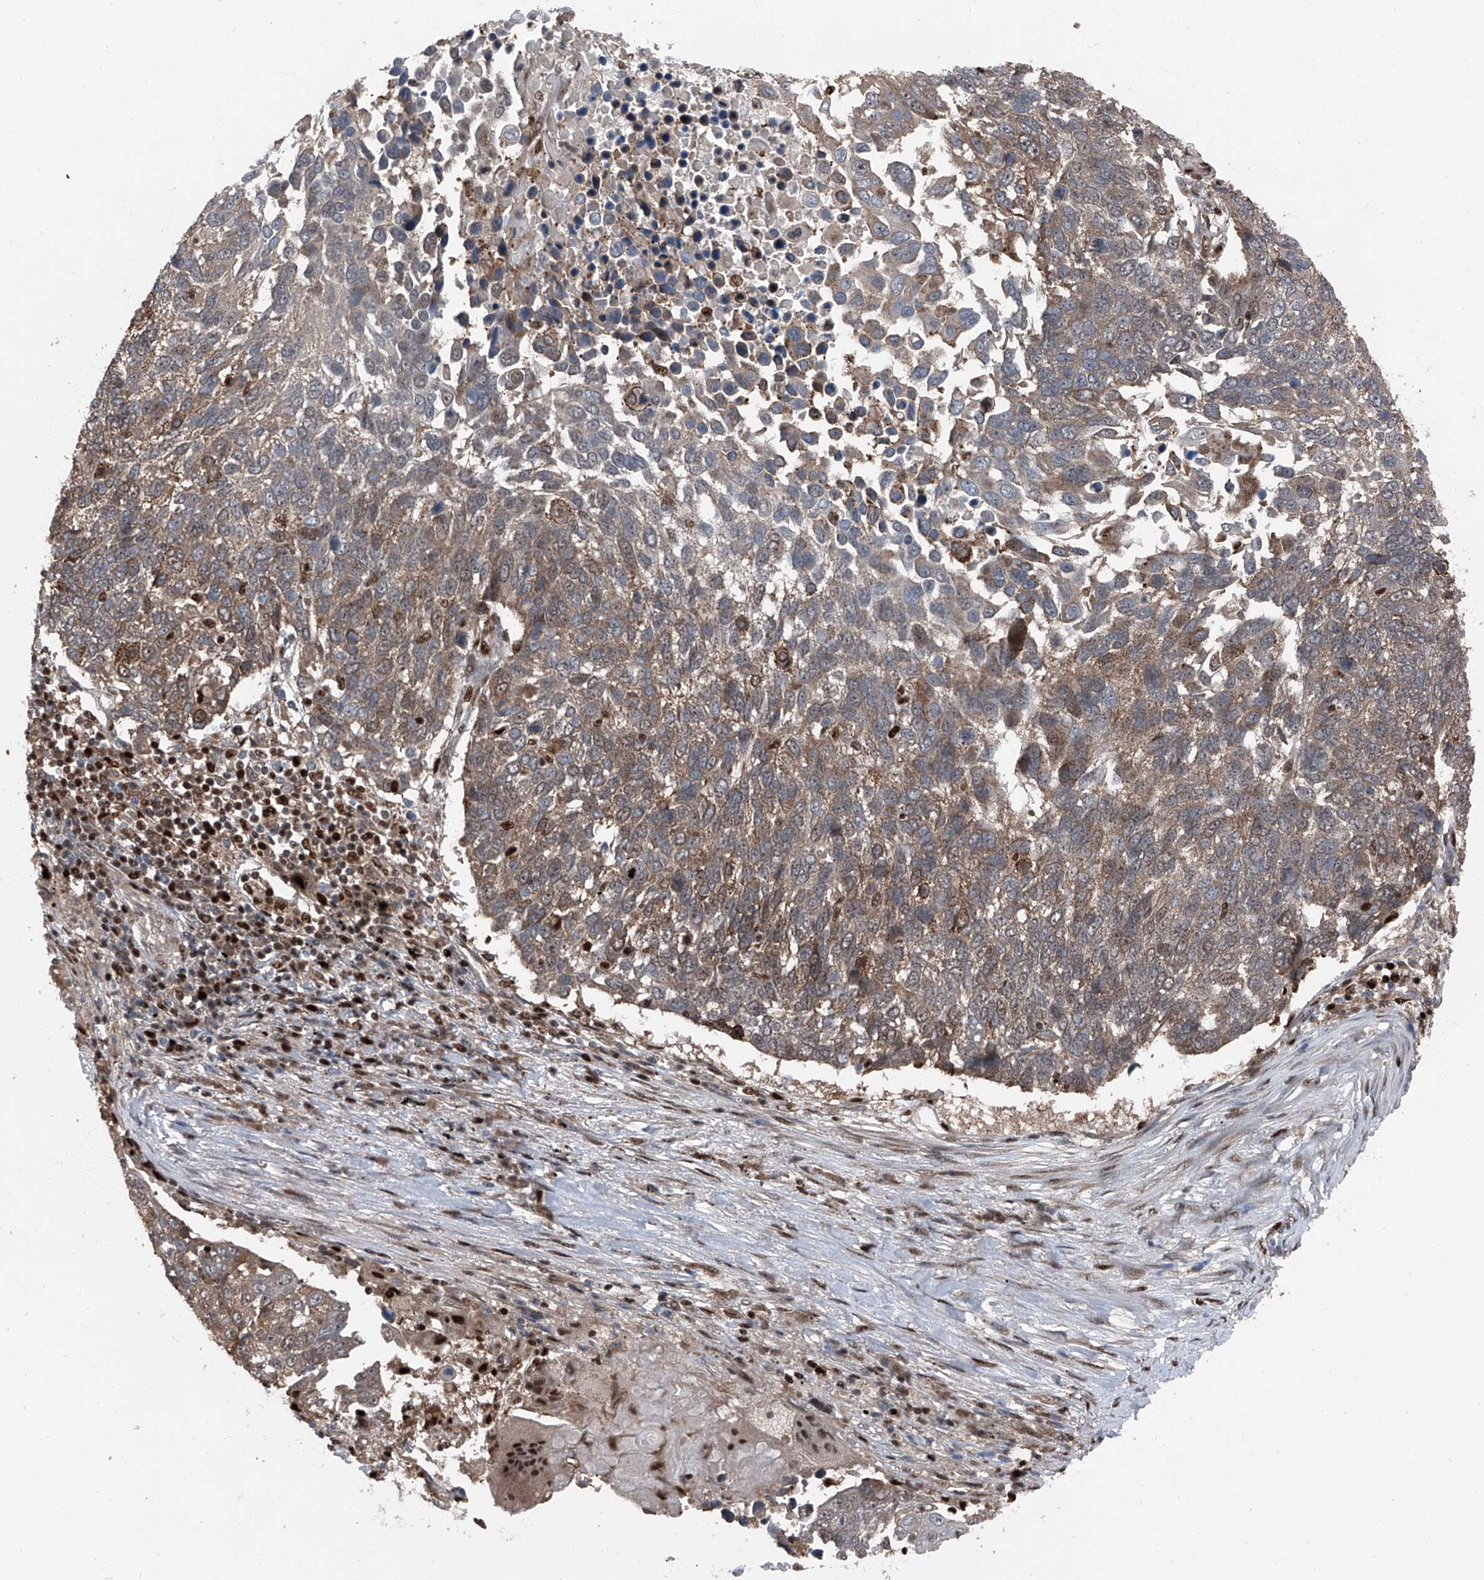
{"staining": {"intensity": "moderate", "quantity": "25%-75%", "location": "cytoplasmic/membranous,nuclear"}, "tissue": "lung cancer", "cell_type": "Tumor cells", "image_type": "cancer", "snomed": [{"axis": "morphology", "description": "Squamous cell carcinoma, NOS"}, {"axis": "topography", "description": "Lung"}], "caption": "The histopathology image shows staining of lung squamous cell carcinoma, revealing moderate cytoplasmic/membranous and nuclear protein expression (brown color) within tumor cells.", "gene": "FKBP5", "patient": {"sex": "male", "age": 66}}